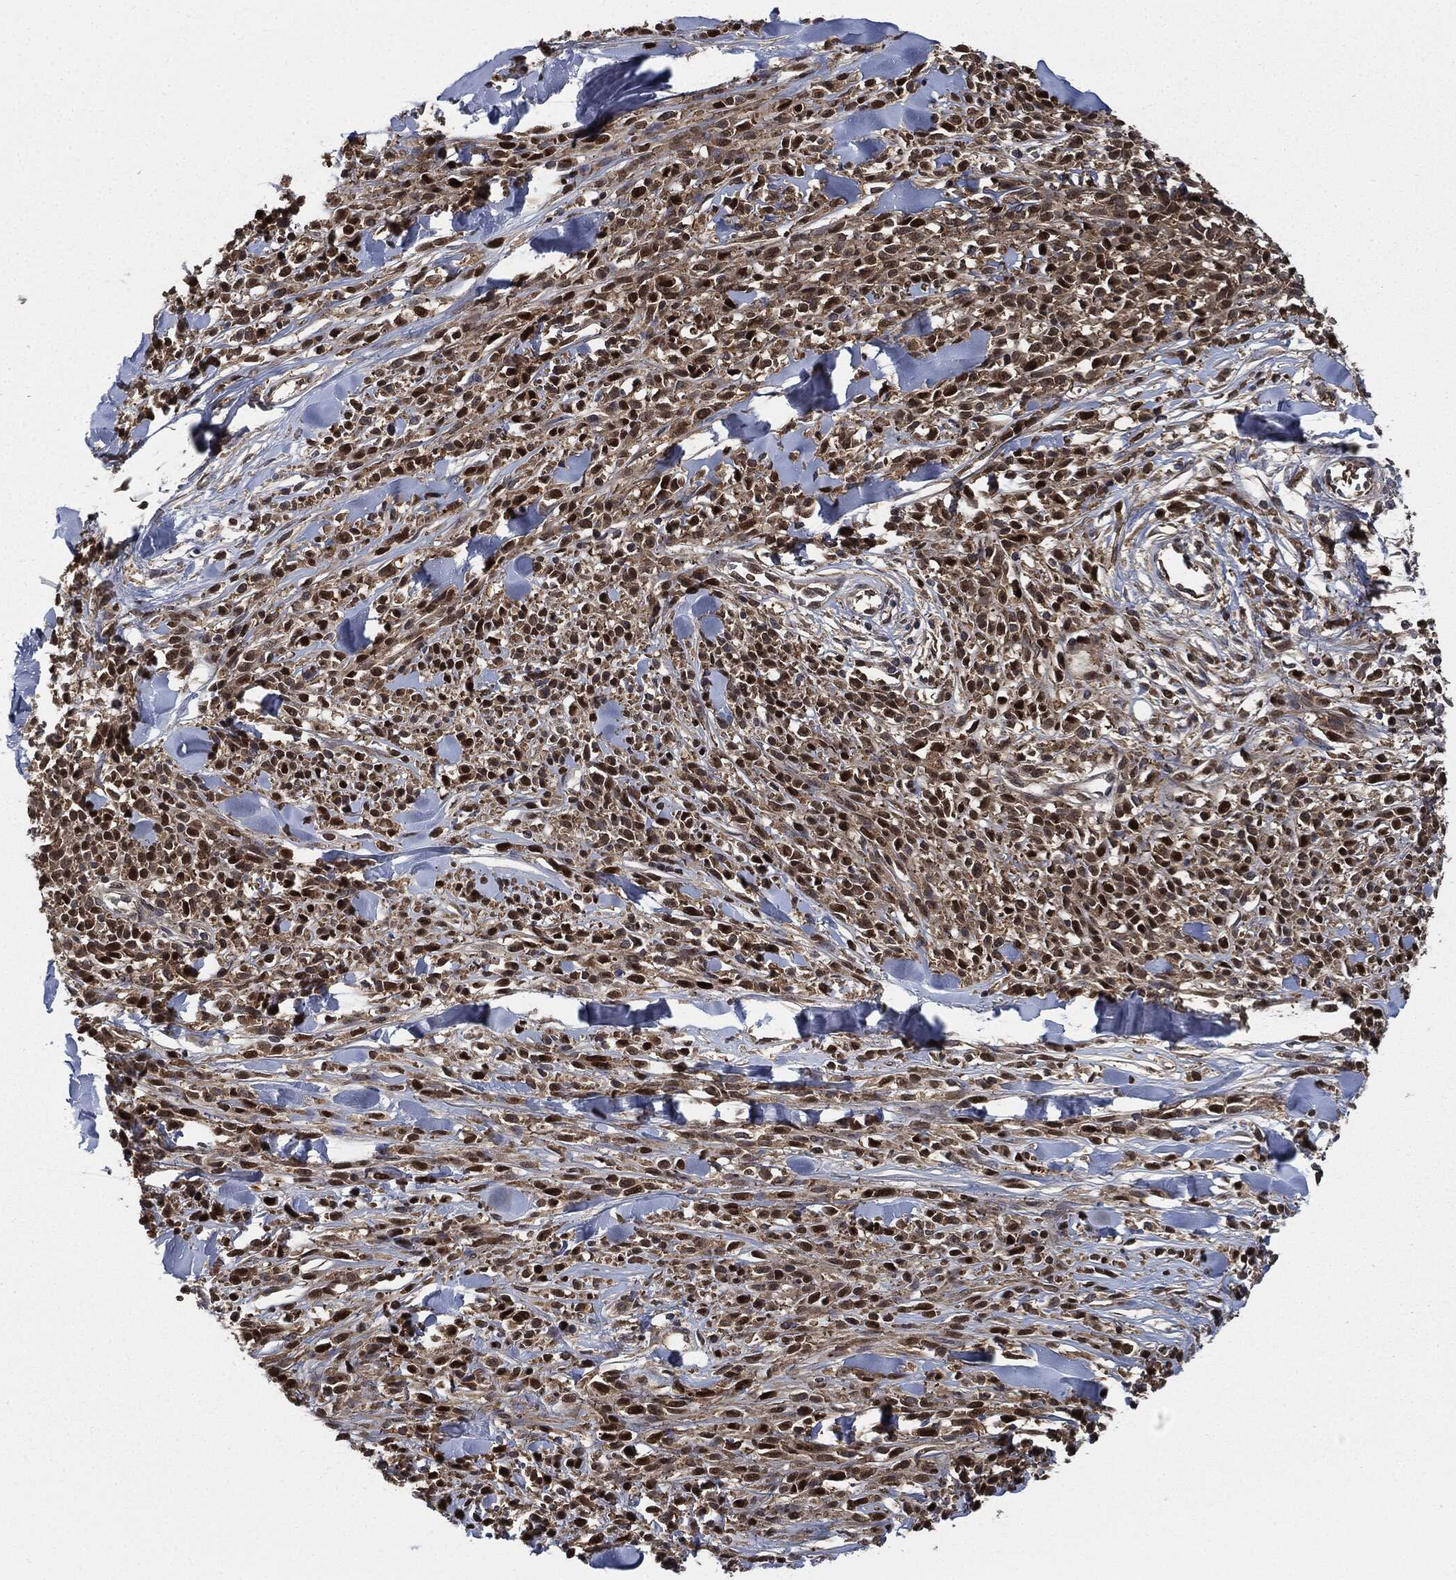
{"staining": {"intensity": "strong", "quantity": "25%-75%", "location": "nuclear"}, "tissue": "melanoma", "cell_type": "Tumor cells", "image_type": "cancer", "snomed": [{"axis": "morphology", "description": "Malignant melanoma, NOS"}, {"axis": "topography", "description": "Skin"}, {"axis": "topography", "description": "Skin of trunk"}], "caption": "About 25%-75% of tumor cells in human malignant melanoma display strong nuclear protein staining as visualized by brown immunohistochemical staining.", "gene": "PRDX2", "patient": {"sex": "male", "age": 74}}